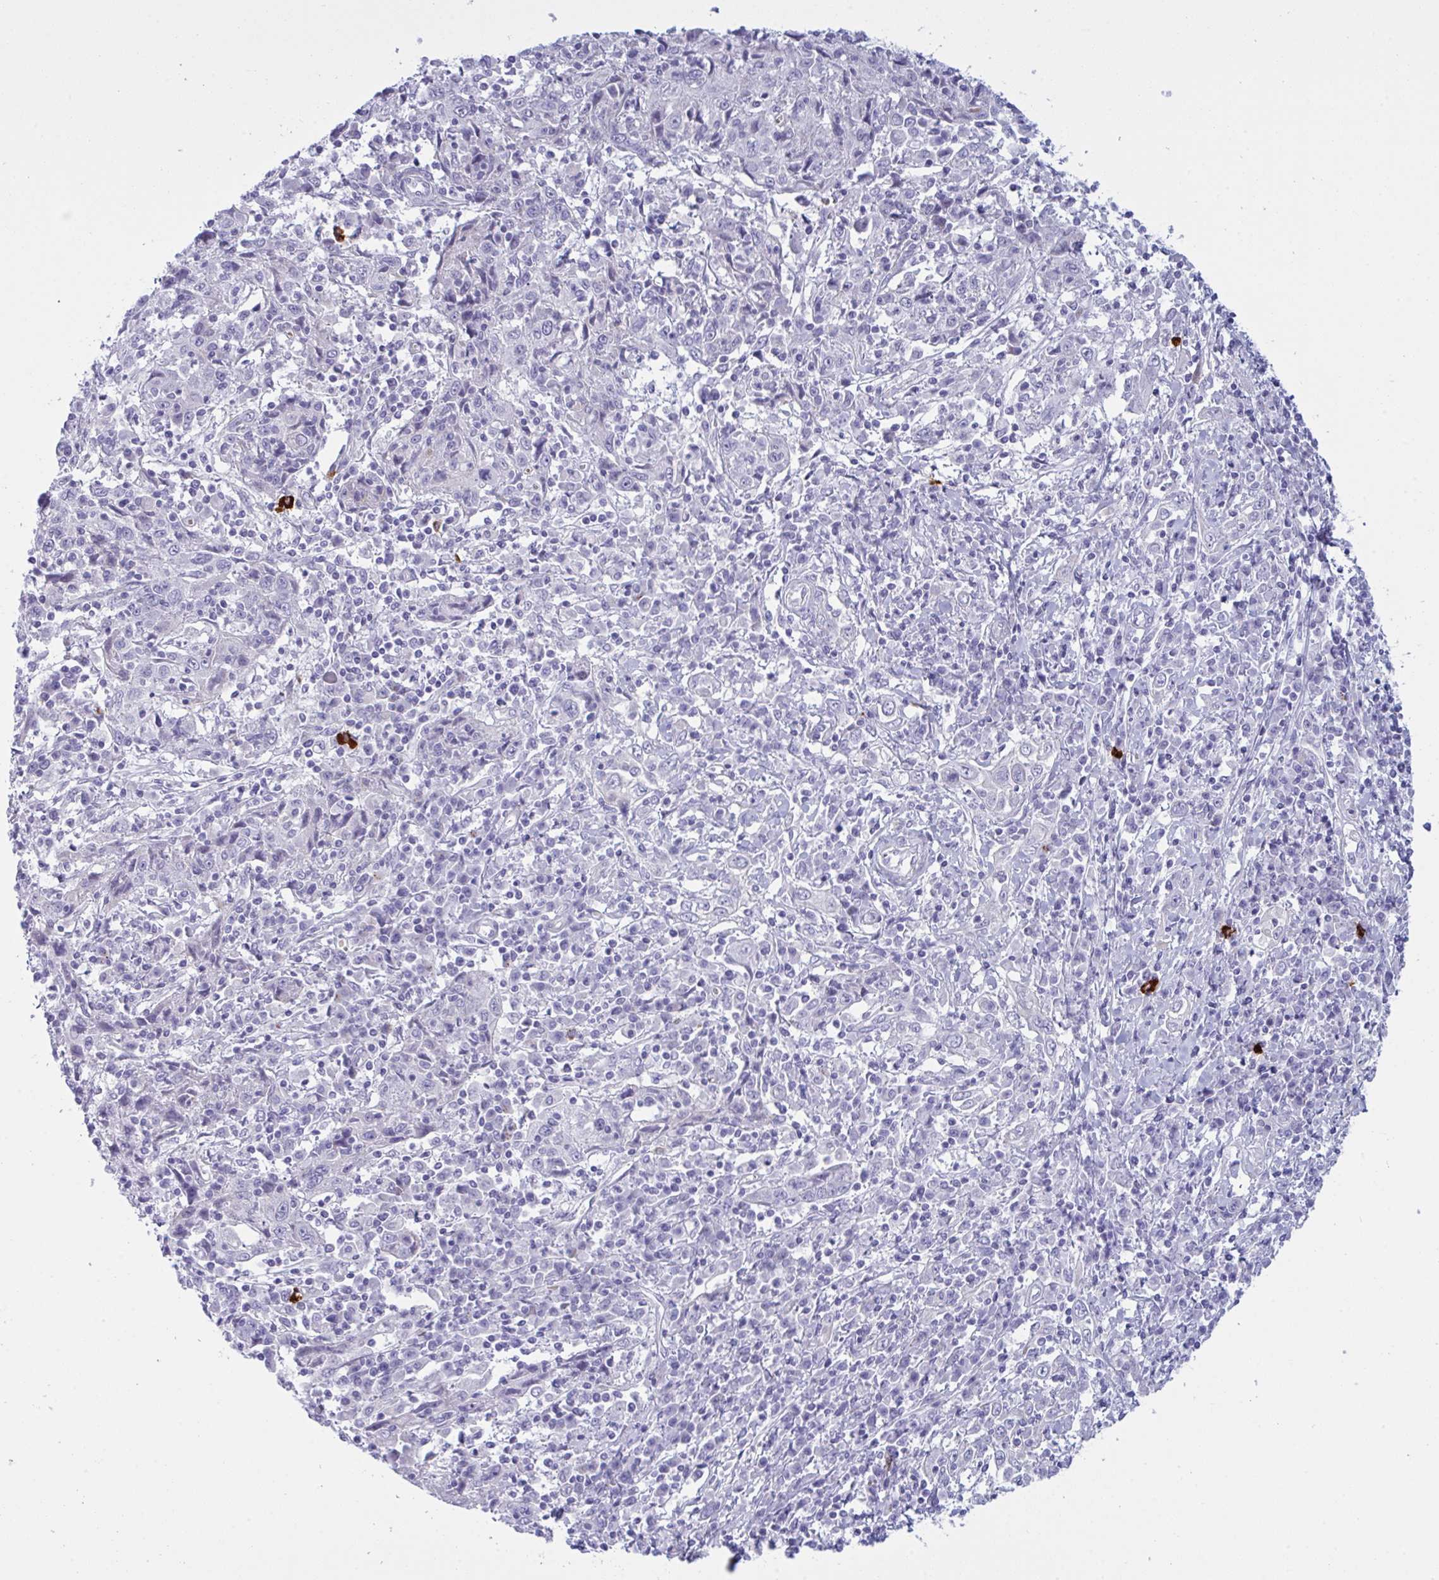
{"staining": {"intensity": "negative", "quantity": "none", "location": "none"}, "tissue": "cervical cancer", "cell_type": "Tumor cells", "image_type": "cancer", "snomed": [{"axis": "morphology", "description": "Squamous cell carcinoma, NOS"}, {"axis": "topography", "description": "Cervix"}], "caption": "Tumor cells show no significant protein staining in cervical squamous cell carcinoma. The staining was performed using DAB to visualize the protein expression in brown, while the nuclei were stained in blue with hematoxylin (Magnification: 20x).", "gene": "ZNF684", "patient": {"sex": "female", "age": 46}}